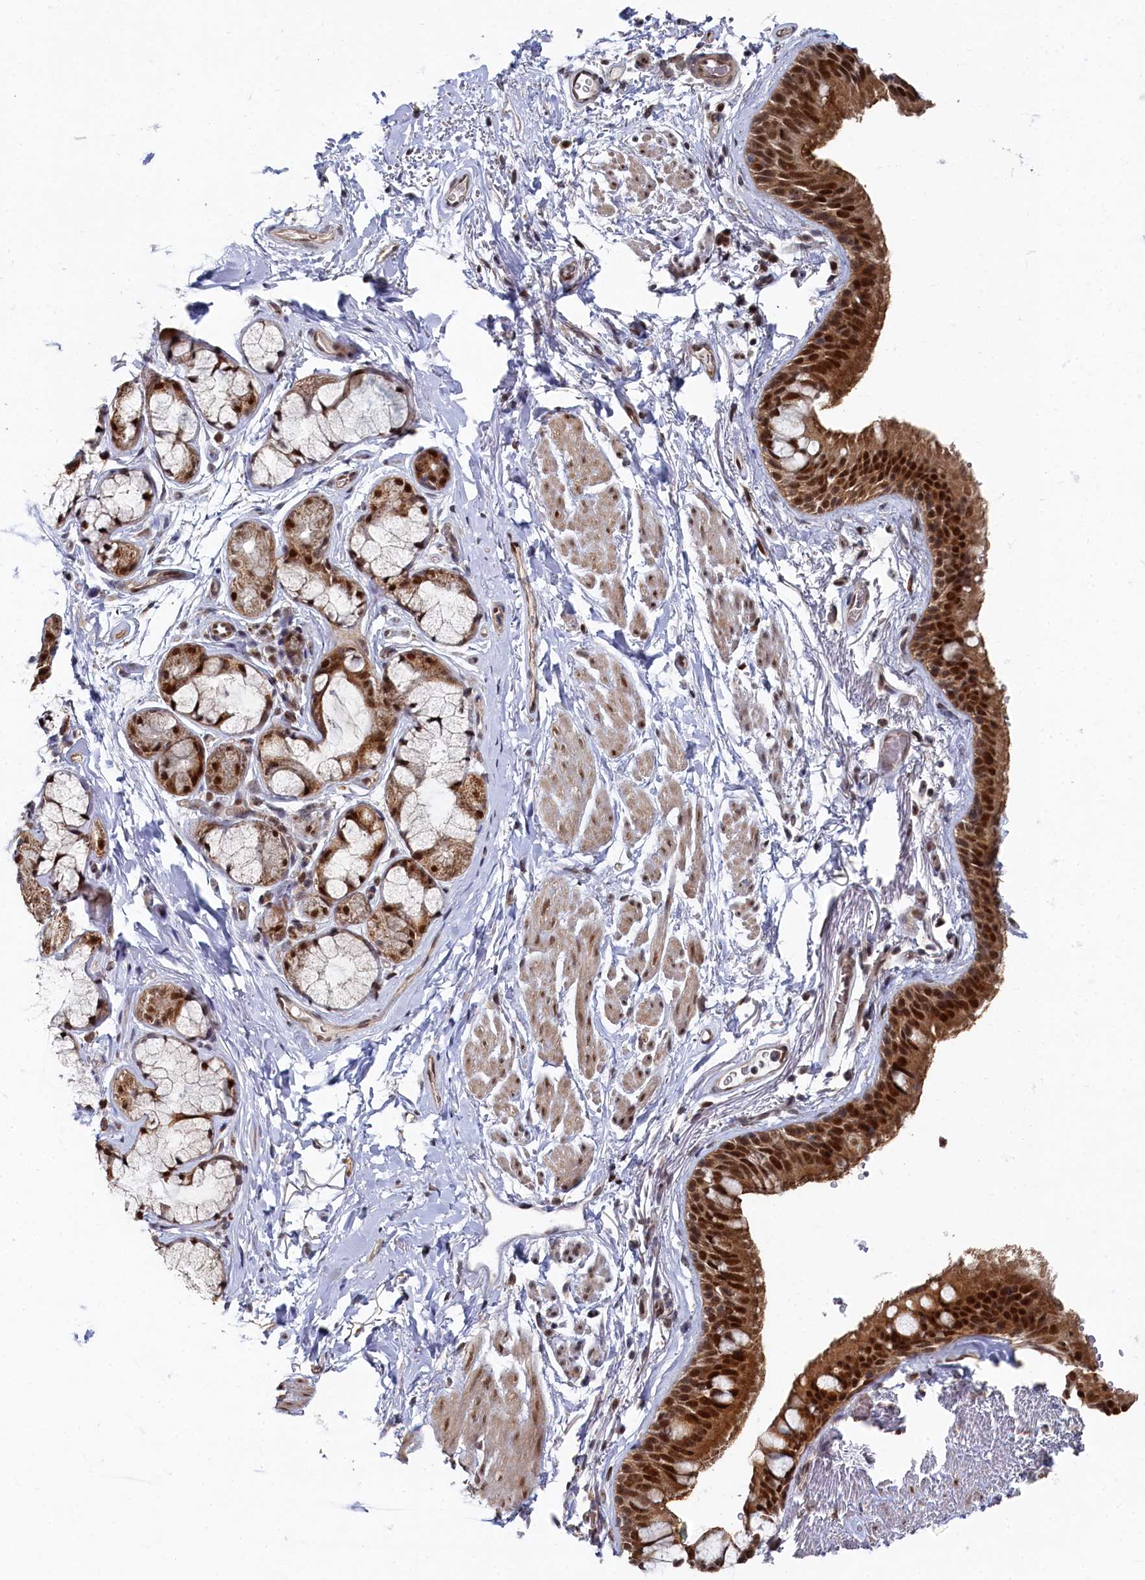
{"staining": {"intensity": "strong", "quantity": ">75%", "location": "cytoplasmic/membranous,nuclear"}, "tissue": "bronchus", "cell_type": "Respiratory epithelial cells", "image_type": "normal", "snomed": [{"axis": "morphology", "description": "Normal tissue, NOS"}, {"axis": "topography", "description": "Cartilage tissue"}], "caption": "A histopathology image of bronchus stained for a protein displays strong cytoplasmic/membranous,nuclear brown staining in respiratory epithelial cells.", "gene": "BUB3", "patient": {"sex": "male", "age": 63}}